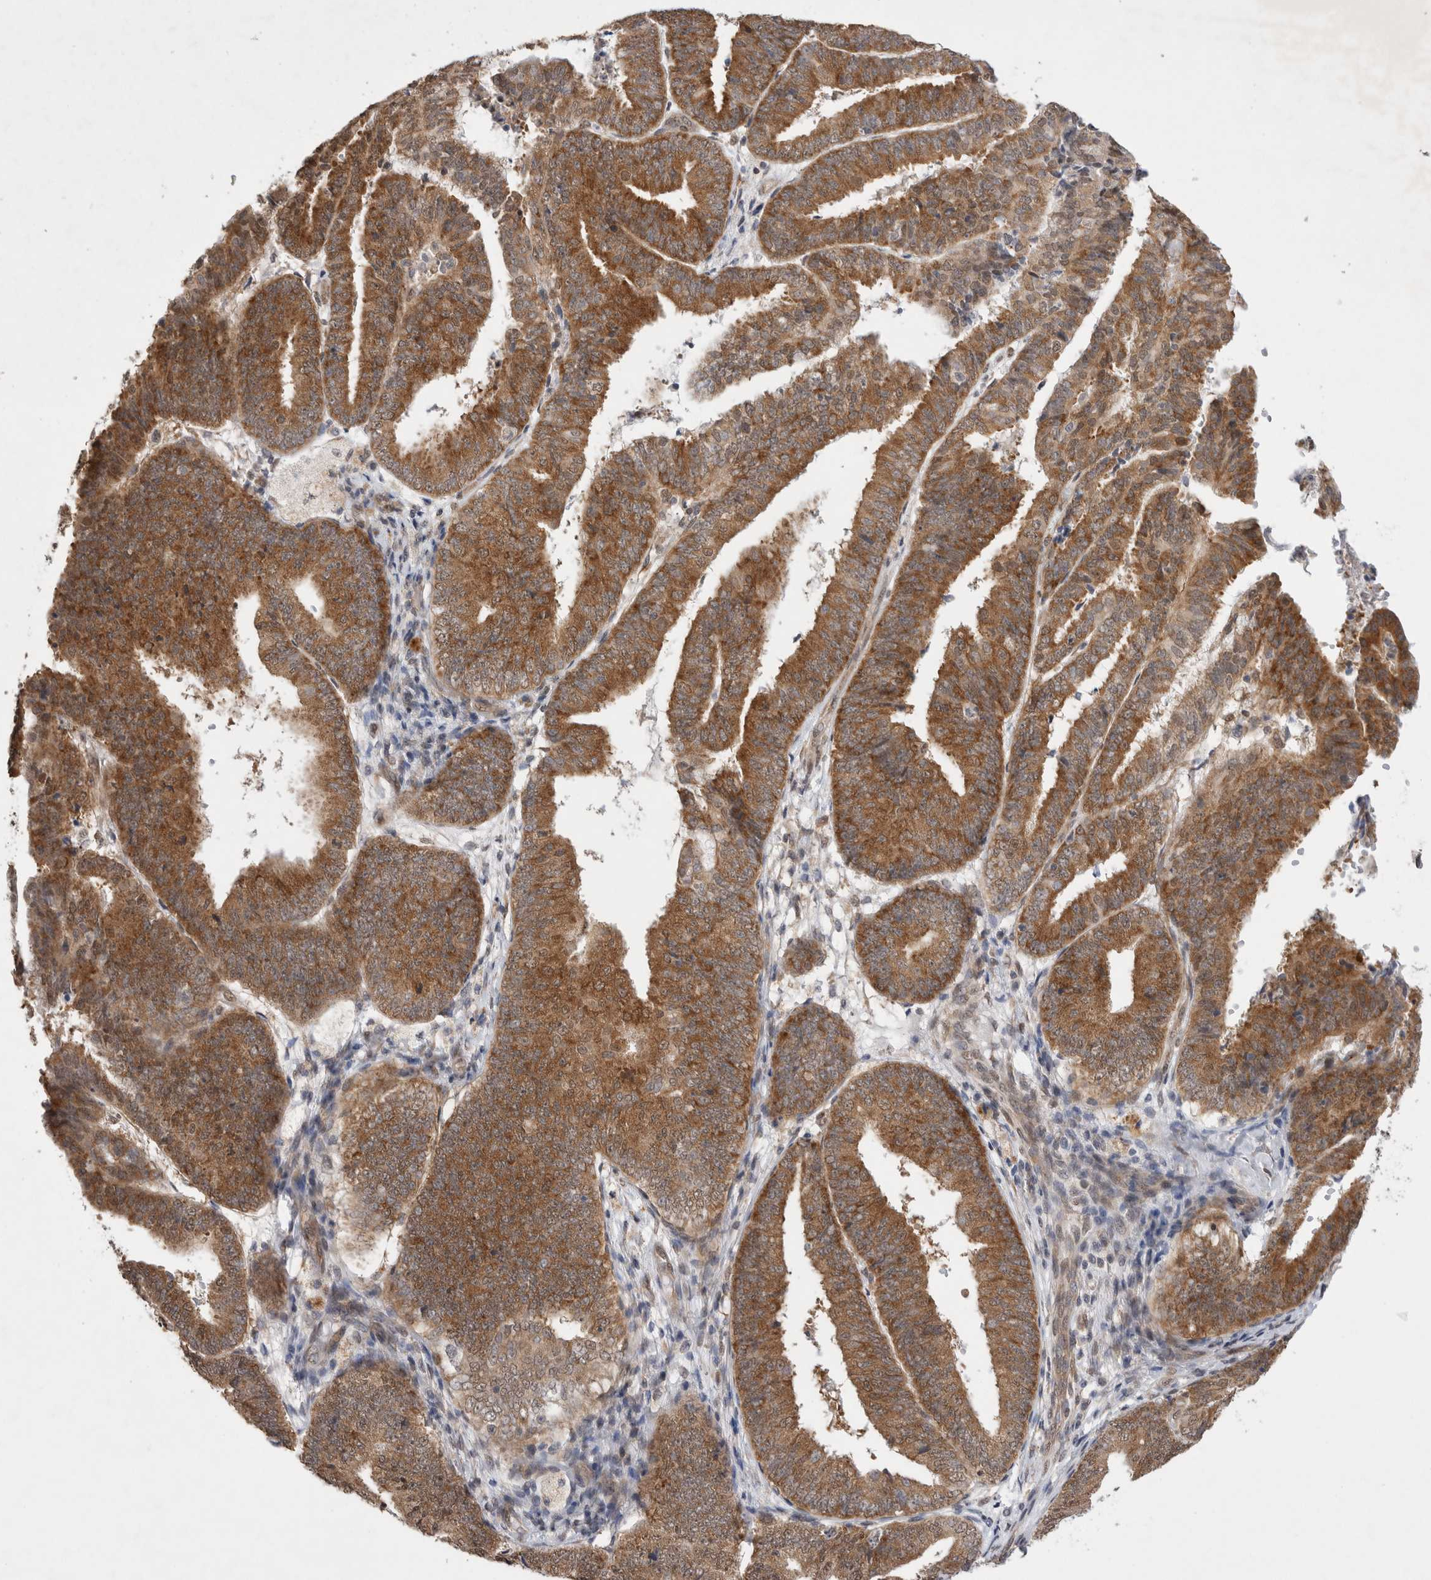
{"staining": {"intensity": "strong", "quantity": ">75%", "location": "cytoplasmic/membranous"}, "tissue": "endometrial cancer", "cell_type": "Tumor cells", "image_type": "cancer", "snomed": [{"axis": "morphology", "description": "Adenocarcinoma, NOS"}, {"axis": "topography", "description": "Endometrium"}], "caption": "This is a micrograph of IHC staining of endometrial adenocarcinoma, which shows strong positivity in the cytoplasmic/membranous of tumor cells.", "gene": "WIPF2", "patient": {"sex": "female", "age": 63}}